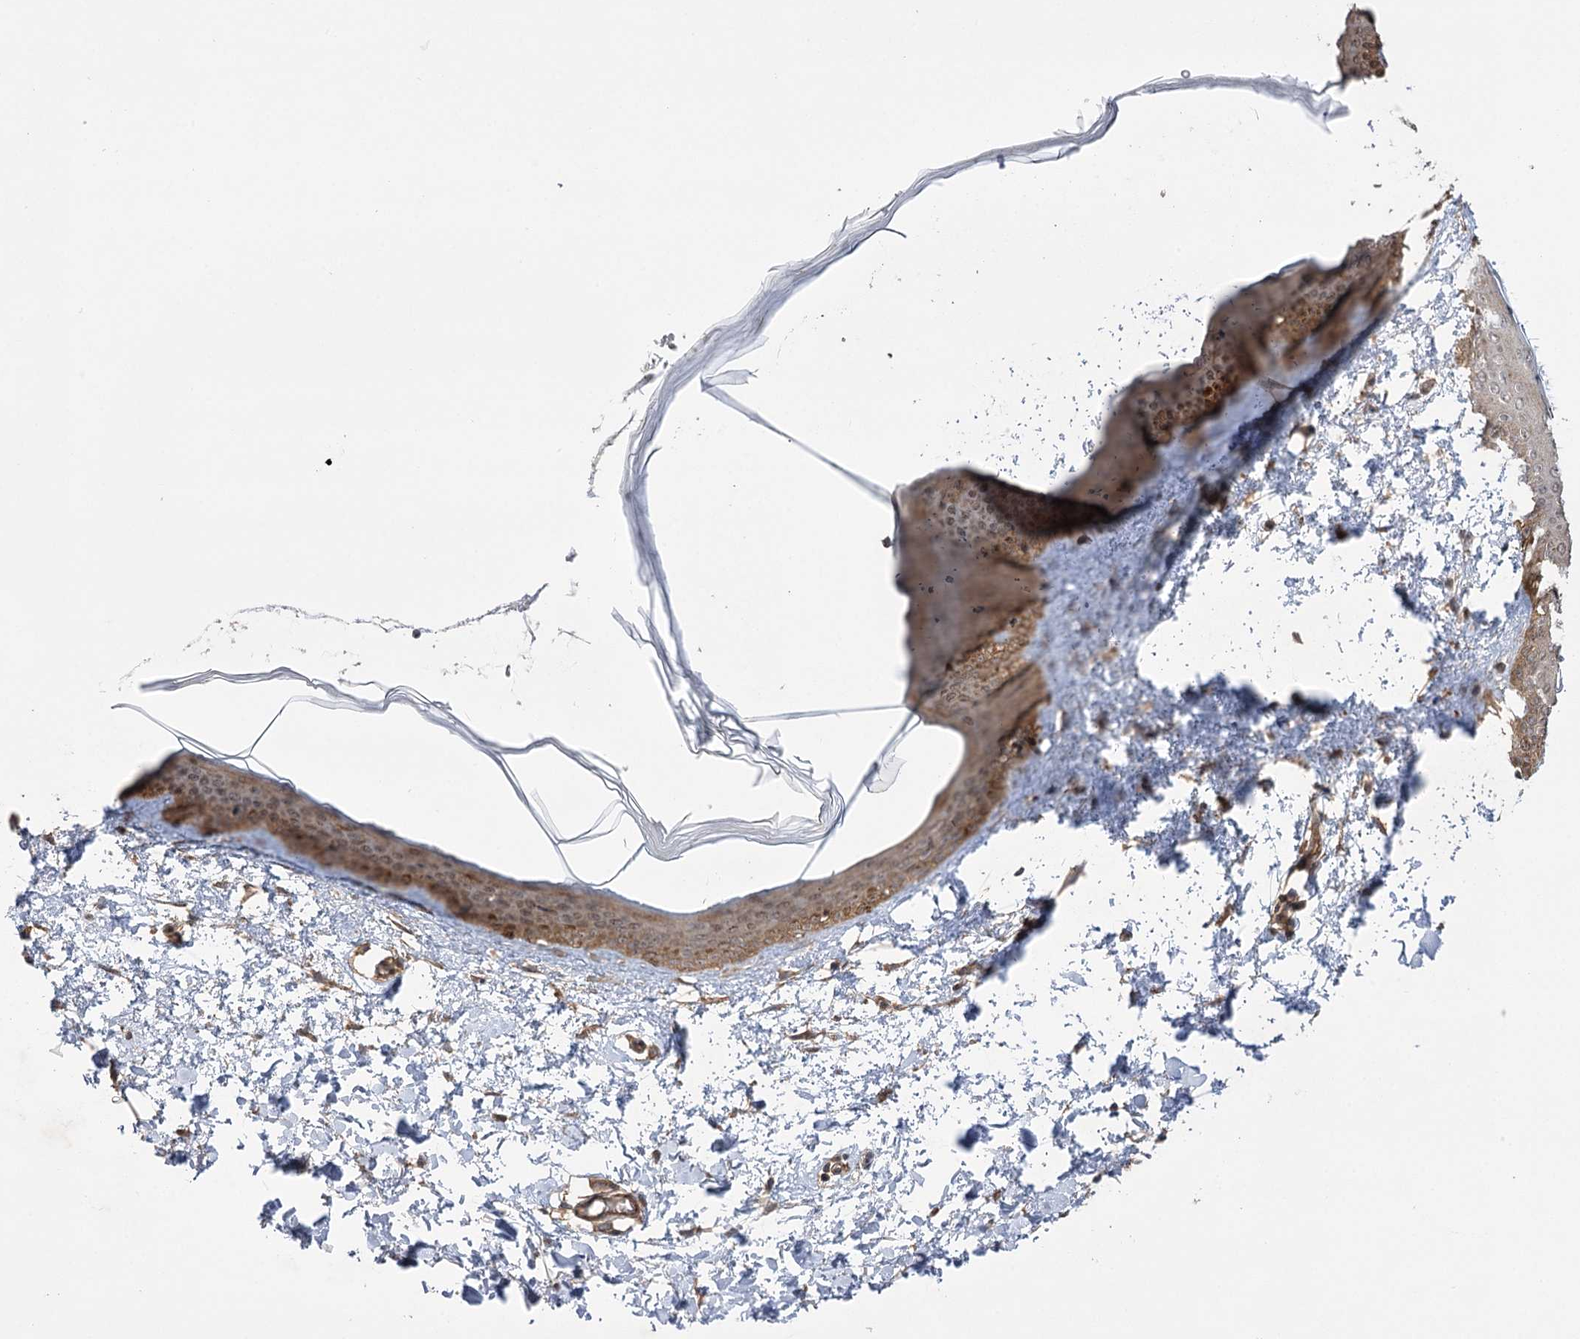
{"staining": {"intensity": "moderate", "quantity": "25%-75%", "location": "cytoplasmic/membranous"}, "tissue": "skin", "cell_type": "Fibroblasts", "image_type": "normal", "snomed": [{"axis": "morphology", "description": "Normal tissue, NOS"}, {"axis": "topography", "description": "Skin"}], "caption": "Skin stained with IHC shows moderate cytoplasmic/membranous positivity in approximately 25%-75% of fibroblasts.", "gene": "KCNN2", "patient": {"sex": "female", "age": 58}}